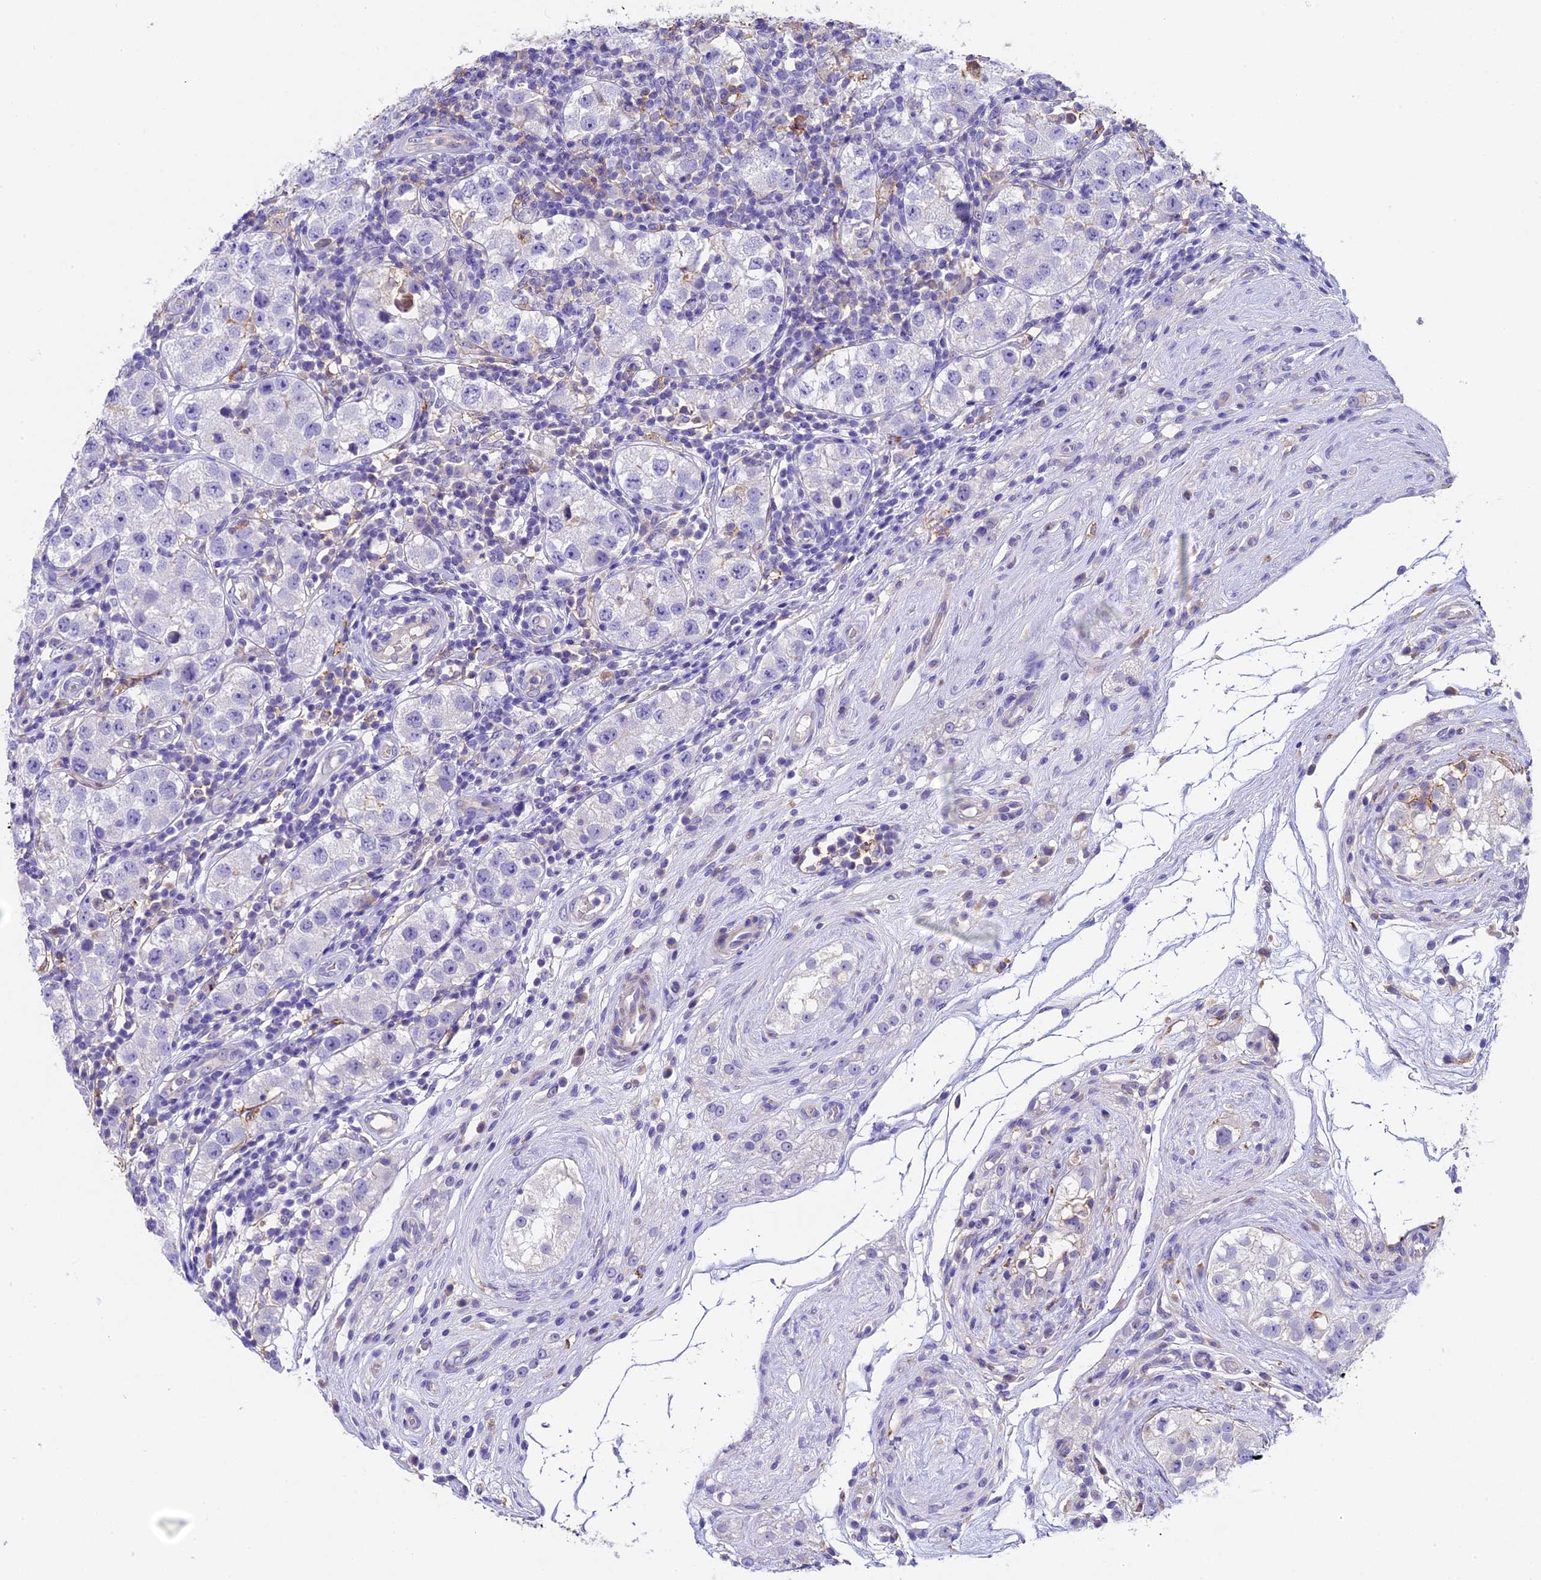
{"staining": {"intensity": "negative", "quantity": "none", "location": "none"}, "tissue": "testis cancer", "cell_type": "Tumor cells", "image_type": "cancer", "snomed": [{"axis": "morphology", "description": "Seminoma, NOS"}, {"axis": "topography", "description": "Testis"}], "caption": "An image of seminoma (testis) stained for a protein reveals no brown staining in tumor cells.", "gene": "NOD2", "patient": {"sex": "male", "age": 34}}